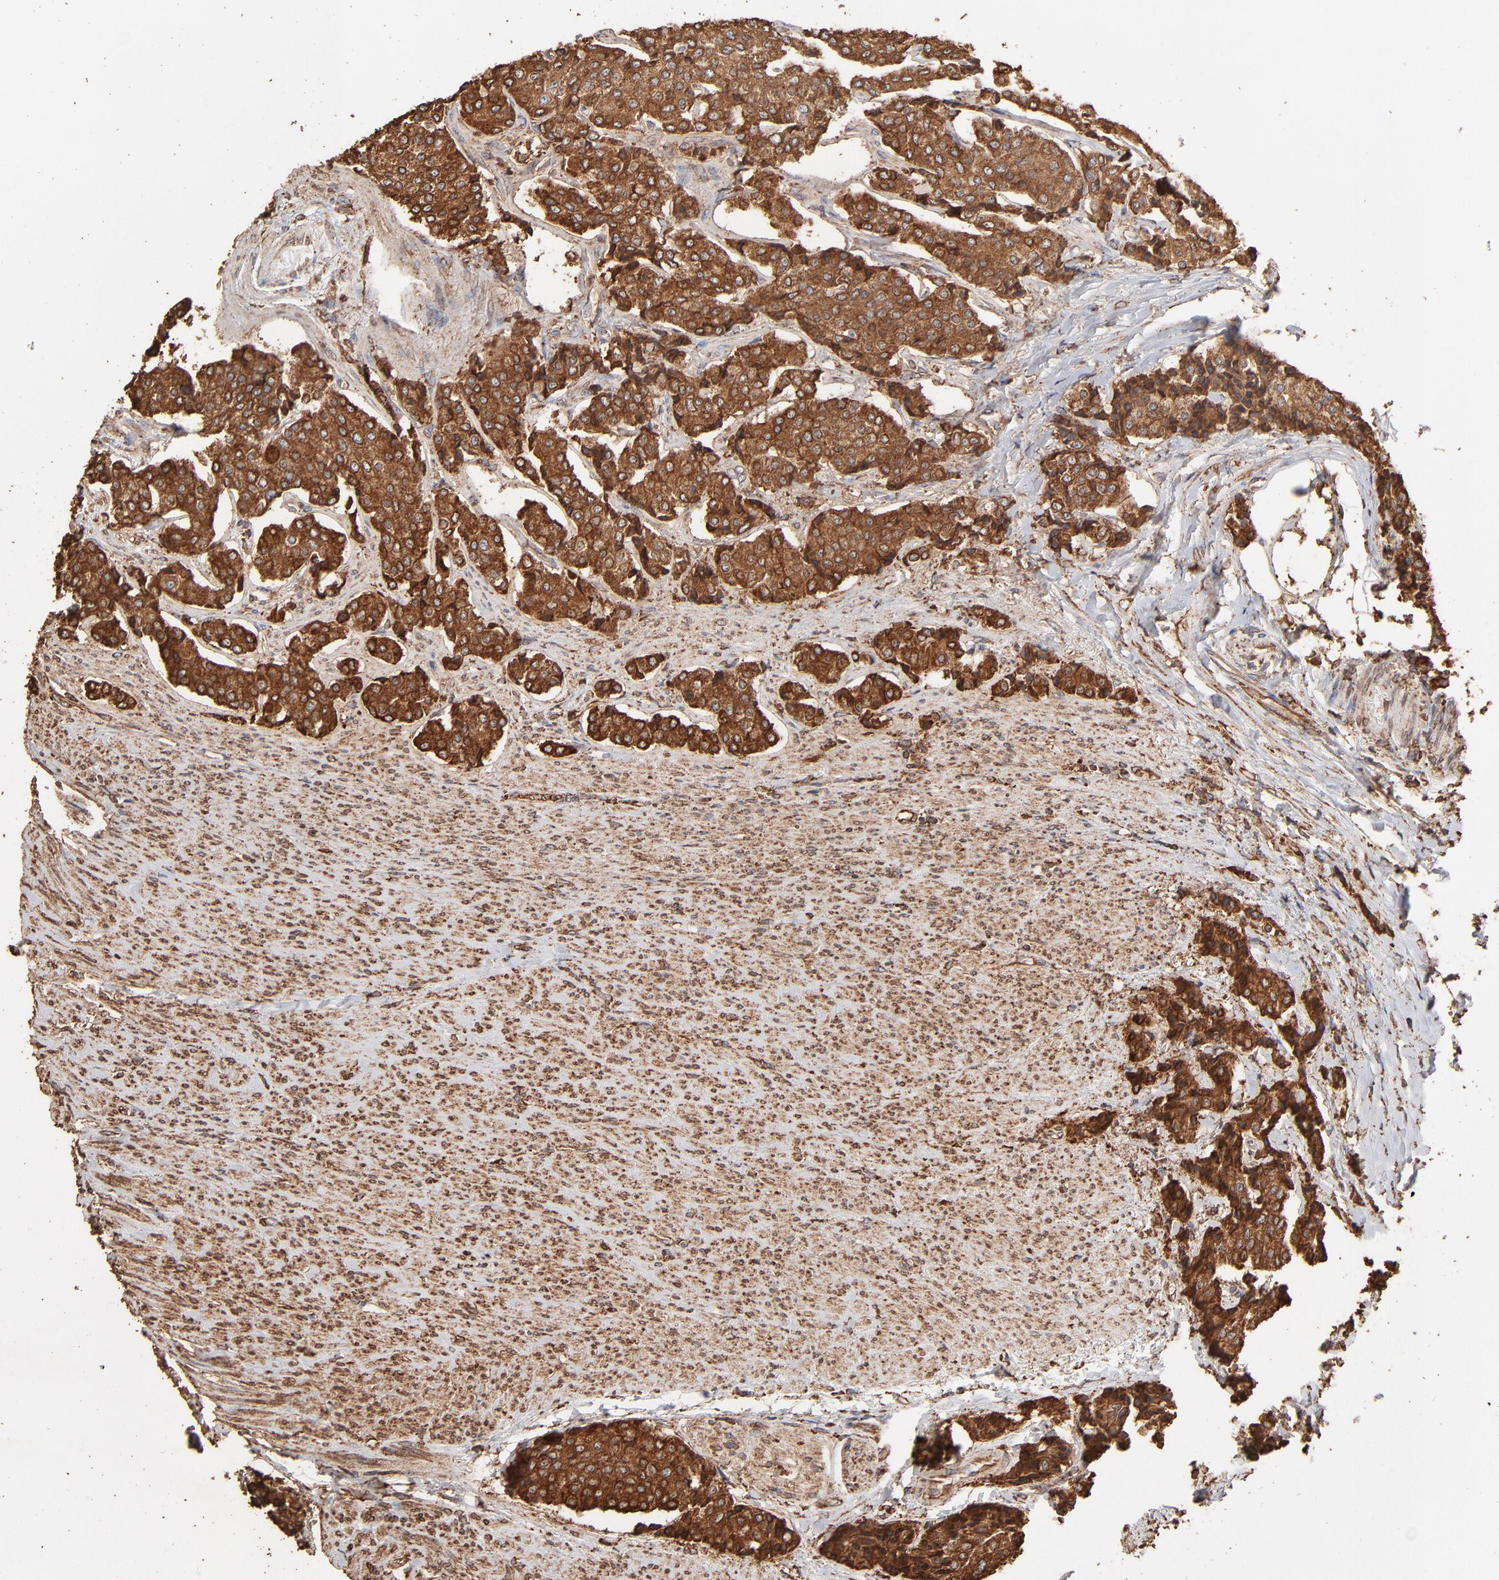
{"staining": {"intensity": "strong", "quantity": ">75%", "location": "cytoplasmic/membranous"}, "tissue": "carcinoid", "cell_type": "Tumor cells", "image_type": "cancer", "snomed": [{"axis": "morphology", "description": "Carcinoid, malignant, NOS"}, {"axis": "topography", "description": "Colon"}], "caption": "IHC of carcinoid reveals high levels of strong cytoplasmic/membranous staining in about >75% of tumor cells.", "gene": "PDIA3", "patient": {"sex": "female", "age": 61}}